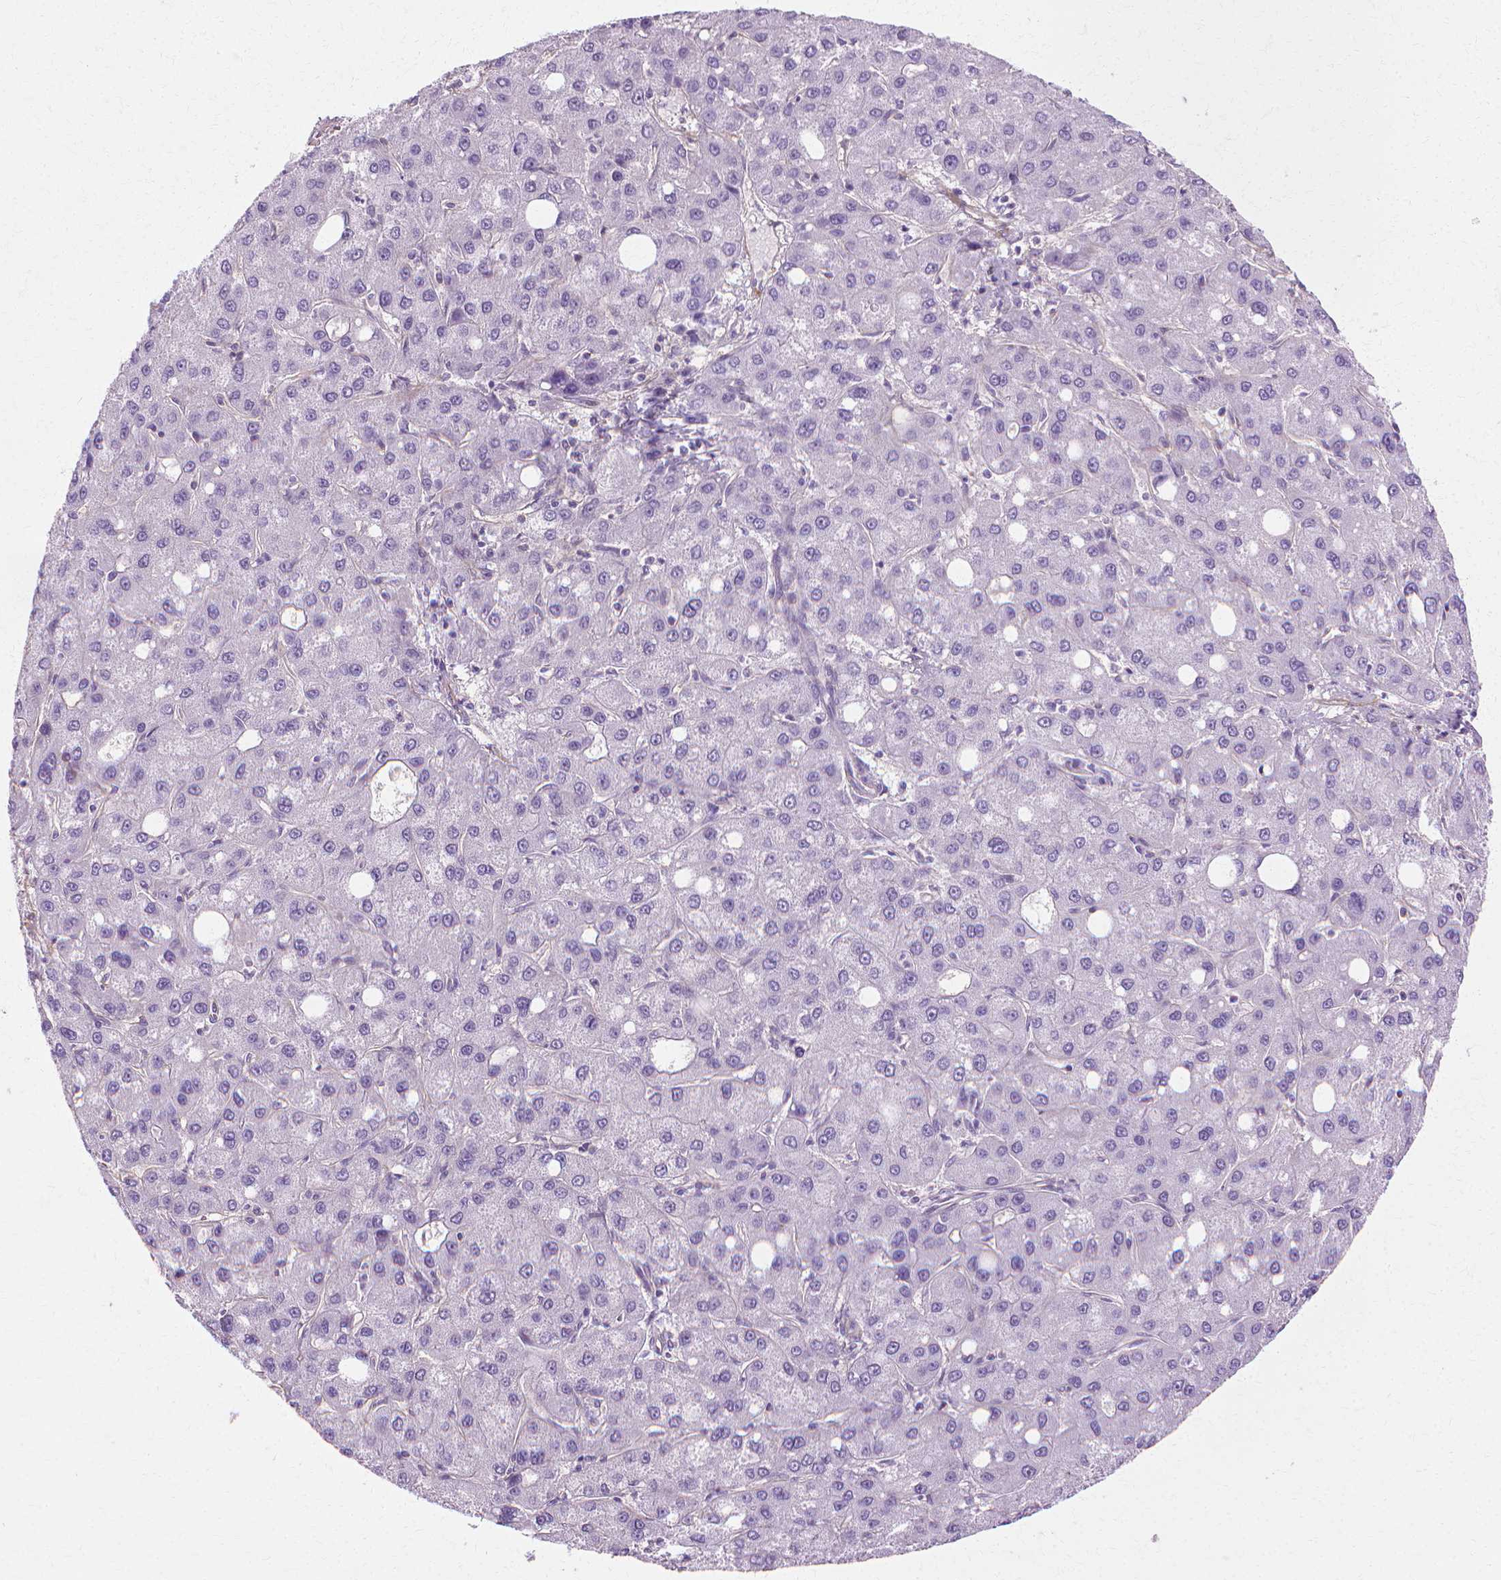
{"staining": {"intensity": "negative", "quantity": "none", "location": "none"}, "tissue": "liver cancer", "cell_type": "Tumor cells", "image_type": "cancer", "snomed": [{"axis": "morphology", "description": "Carcinoma, Hepatocellular, NOS"}, {"axis": "topography", "description": "Liver"}], "caption": "Immunohistochemical staining of liver hepatocellular carcinoma exhibits no significant expression in tumor cells.", "gene": "CFAP157", "patient": {"sex": "male", "age": 73}}